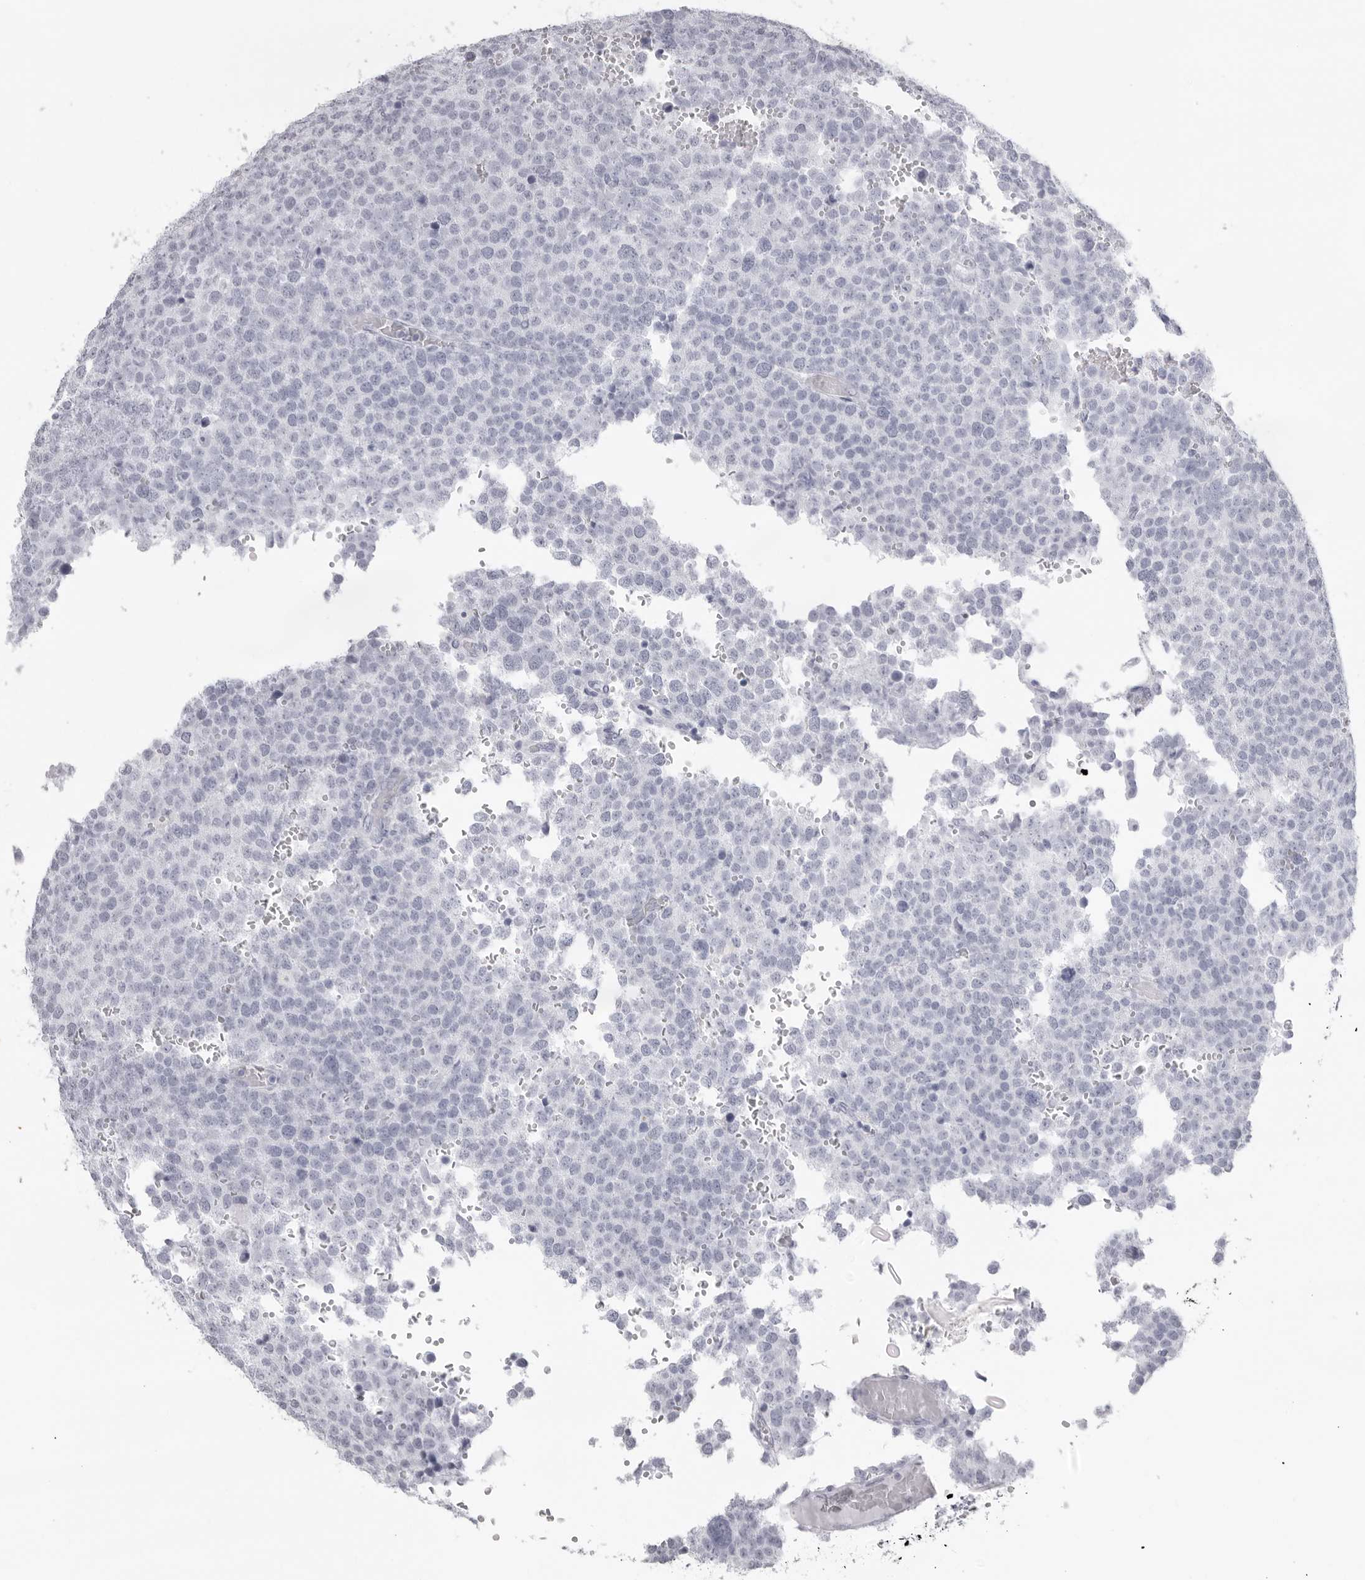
{"staining": {"intensity": "negative", "quantity": "none", "location": "none"}, "tissue": "testis cancer", "cell_type": "Tumor cells", "image_type": "cancer", "snomed": [{"axis": "morphology", "description": "Seminoma, NOS"}, {"axis": "topography", "description": "Testis"}], "caption": "The image reveals no staining of tumor cells in testis cancer (seminoma).", "gene": "KLK9", "patient": {"sex": "male", "age": 71}}